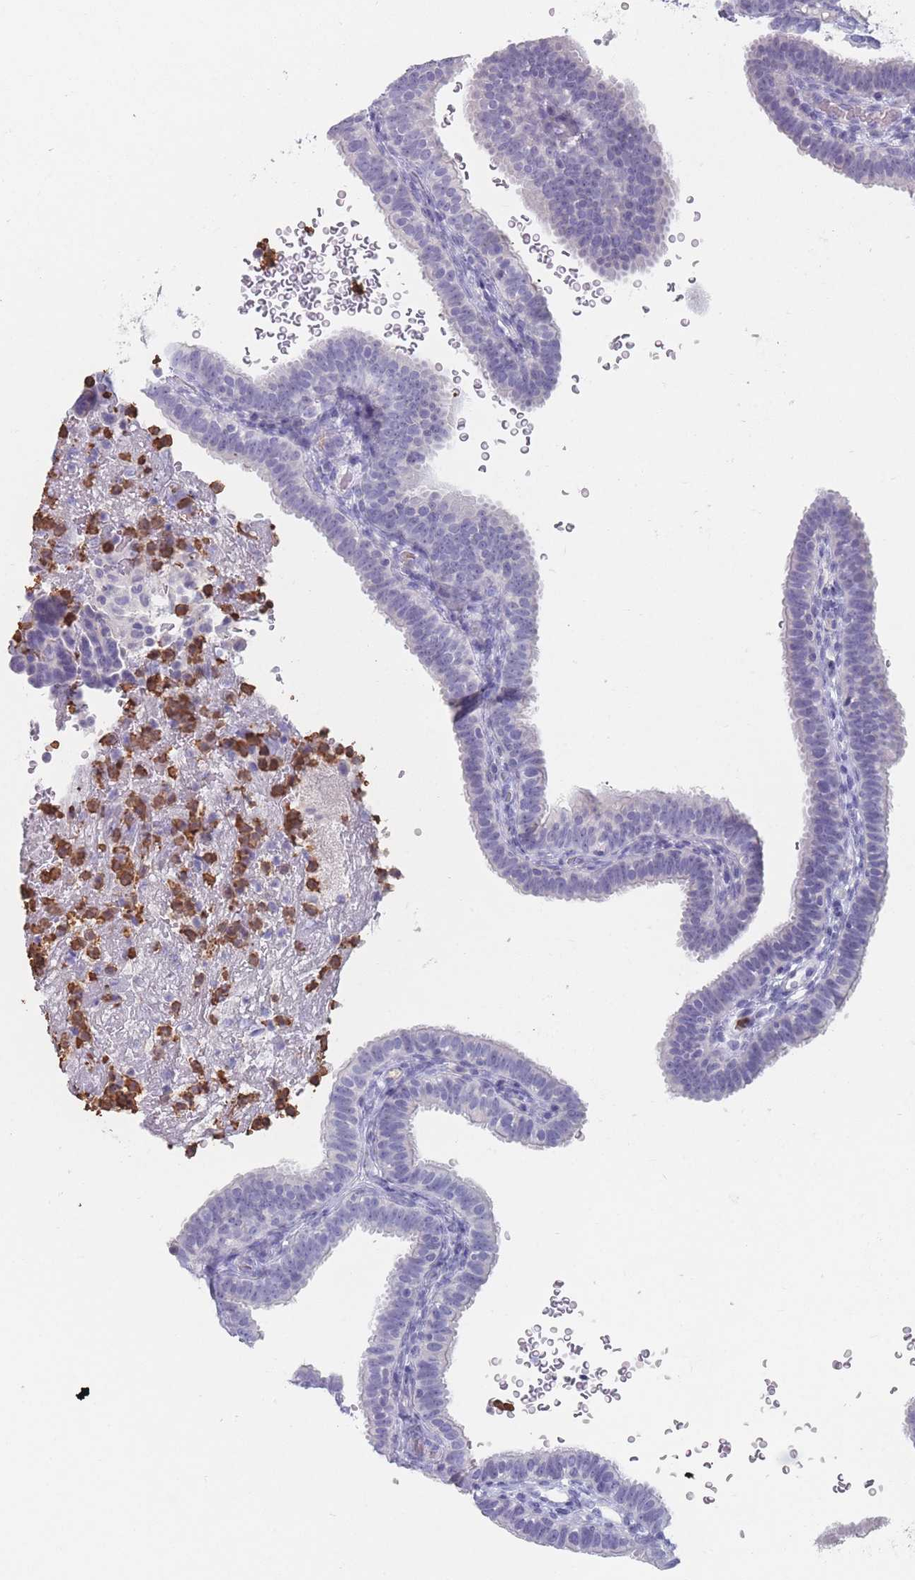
{"staining": {"intensity": "negative", "quantity": "none", "location": "none"}, "tissue": "fallopian tube", "cell_type": "Glandular cells", "image_type": "normal", "snomed": [{"axis": "morphology", "description": "Normal tissue, NOS"}, {"axis": "topography", "description": "Fallopian tube"}], "caption": "This is an IHC photomicrograph of unremarkable fallopian tube. There is no expression in glandular cells.", "gene": "ATP1A3", "patient": {"sex": "female", "age": 41}}